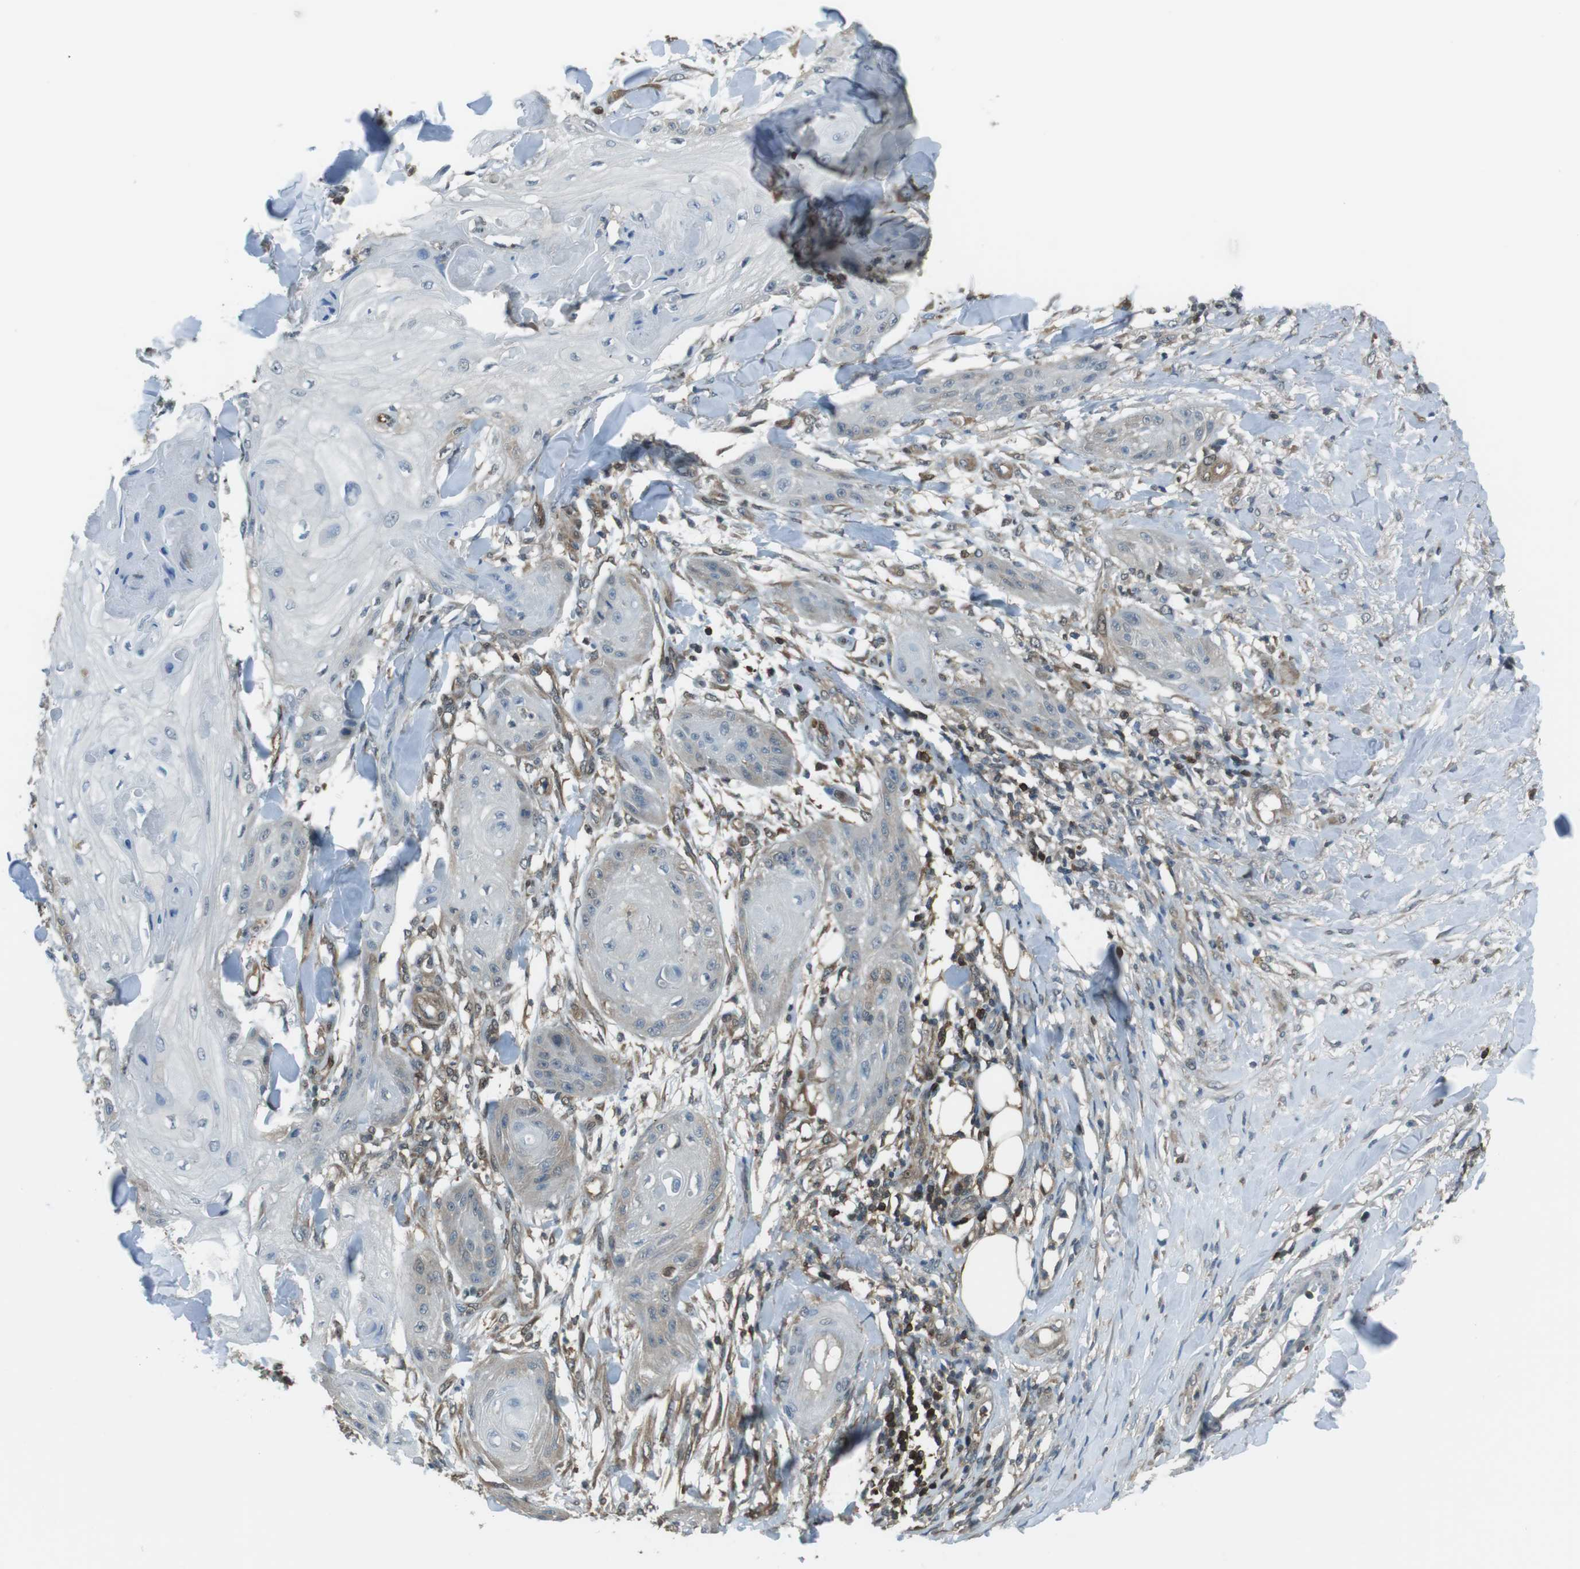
{"staining": {"intensity": "weak", "quantity": "<25%", "location": "cytoplasmic/membranous"}, "tissue": "skin cancer", "cell_type": "Tumor cells", "image_type": "cancer", "snomed": [{"axis": "morphology", "description": "Squamous cell carcinoma, NOS"}, {"axis": "topography", "description": "Skin"}], "caption": "There is no significant positivity in tumor cells of skin cancer (squamous cell carcinoma).", "gene": "TWSG1", "patient": {"sex": "male", "age": 74}}